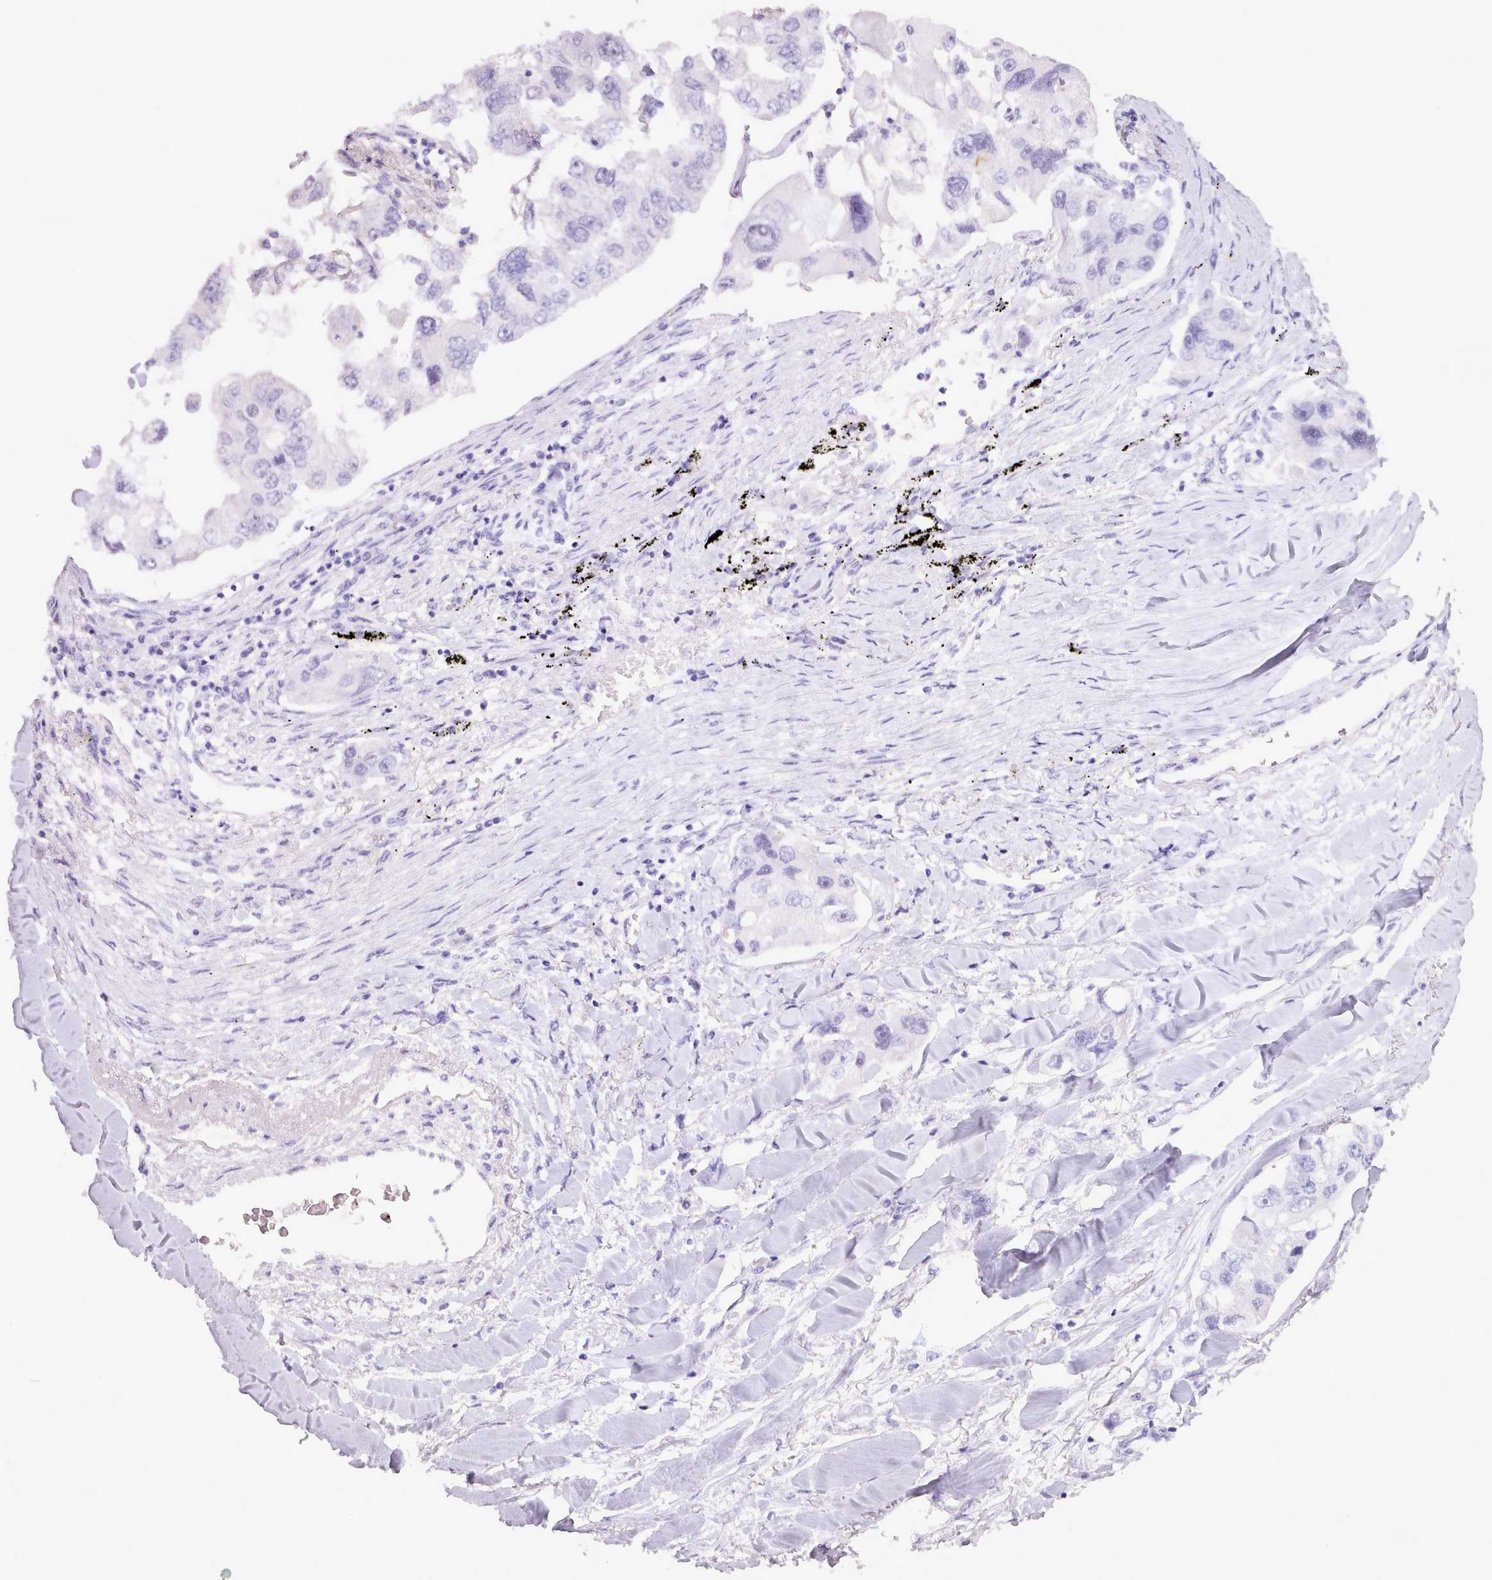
{"staining": {"intensity": "negative", "quantity": "none", "location": "none"}, "tissue": "lung cancer", "cell_type": "Tumor cells", "image_type": "cancer", "snomed": [{"axis": "morphology", "description": "Adenocarcinoma, NOS"}, {"axis": "topography", "description": "Lung"}], "caption": "This is a micrograph of immunohistochemistry staining of lung cancer, which shows no expression in tumor cells.", "gene": "BDKRB2", "patient": {"sex": "female", "age": 54}}